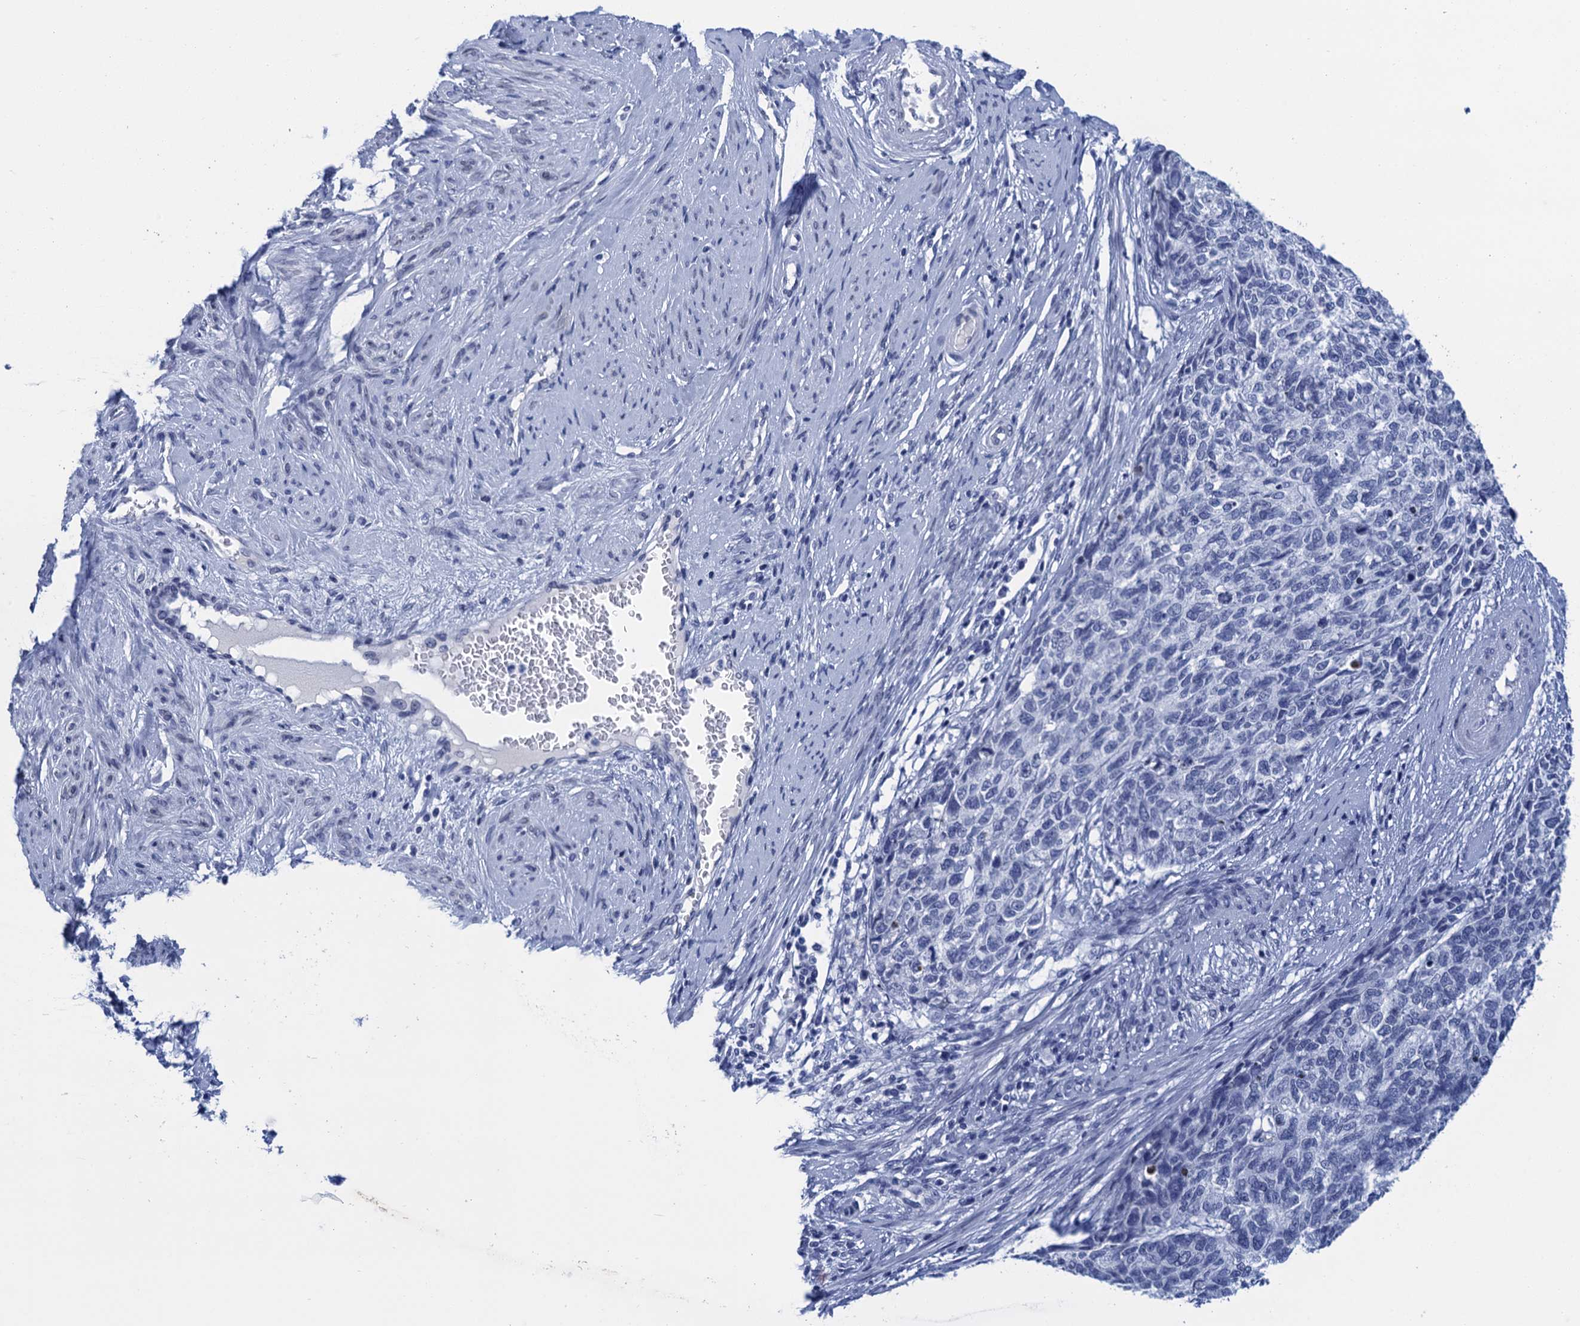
{"staining": {"intensity": "negative", "quantity": "none", "location": "none"}, "tissue": "cervical cancer", "cell_type": "Tumor cells", "image_type": "cancer", "snomed": [{"axis": "morphology", "description": "Squamous cell carcinoma, NOS"}, {"axis": "topography", "description": "Cervix"}], "caption": "There is no significant expression in tumor cells of cervical squamous cell carcinoma. (DAB IHC, high magnification).", "gene": "METTL25", "patient": {"sex": "female", "age": 63}}